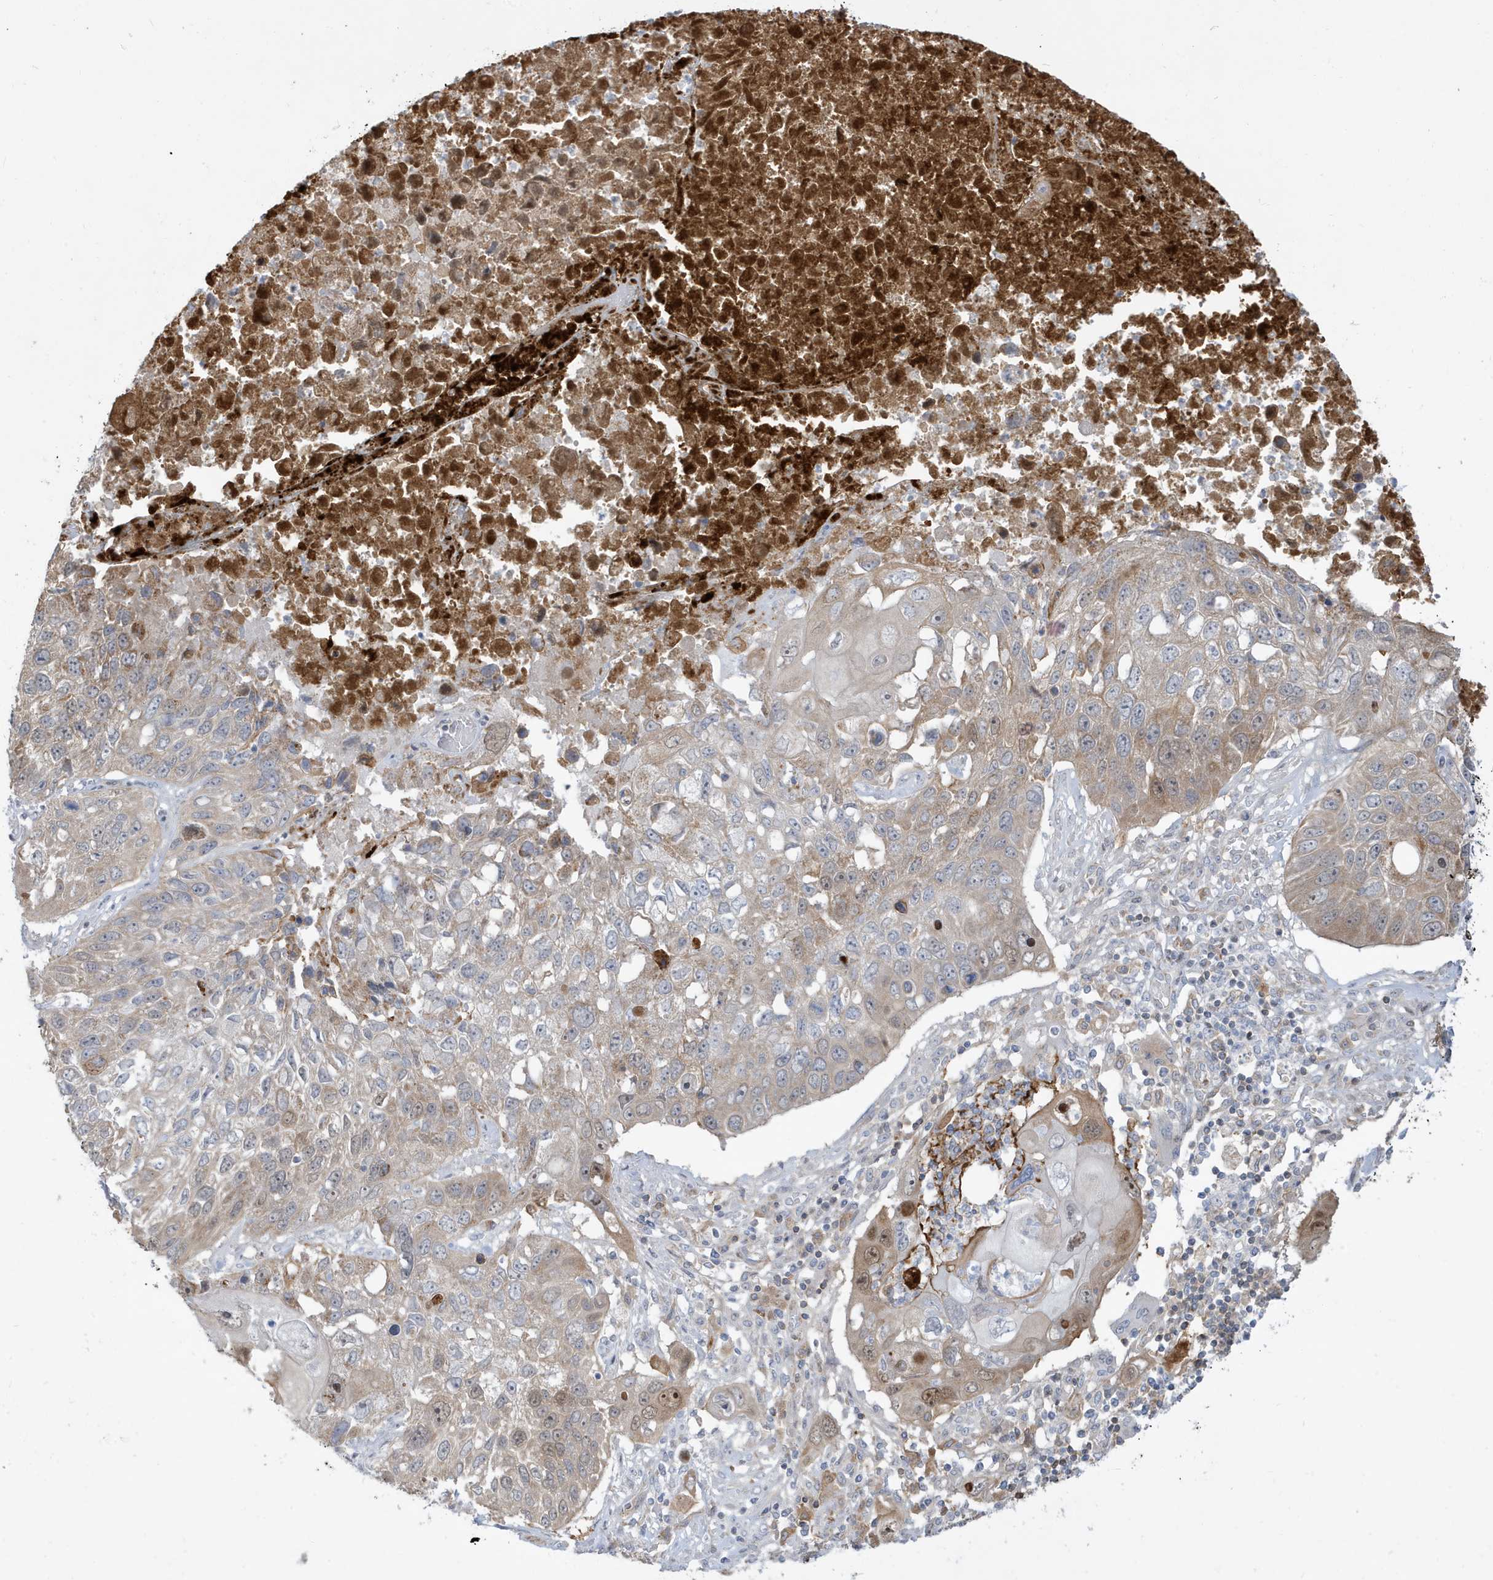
{"staining": {"intensity": "weak", "quantity": "25%-75%", "location": "cytoplasmic/membranous,nuclear"}, "tissue": "lung cancer", "cell_type": "Tumor cells", "image_type": "cancer", "snomed": [{"axis": "morphology", "description": "Squamous cell carcinoma, NOS"}, {"axis": "topography", "description": "Lung"}], "caption": "Lung squamous cell carcinoma stained with a protein marker displays weak staining in tumor cells.", "gene": "IFT57", "patient": {"sex": "male", "age": 61}}